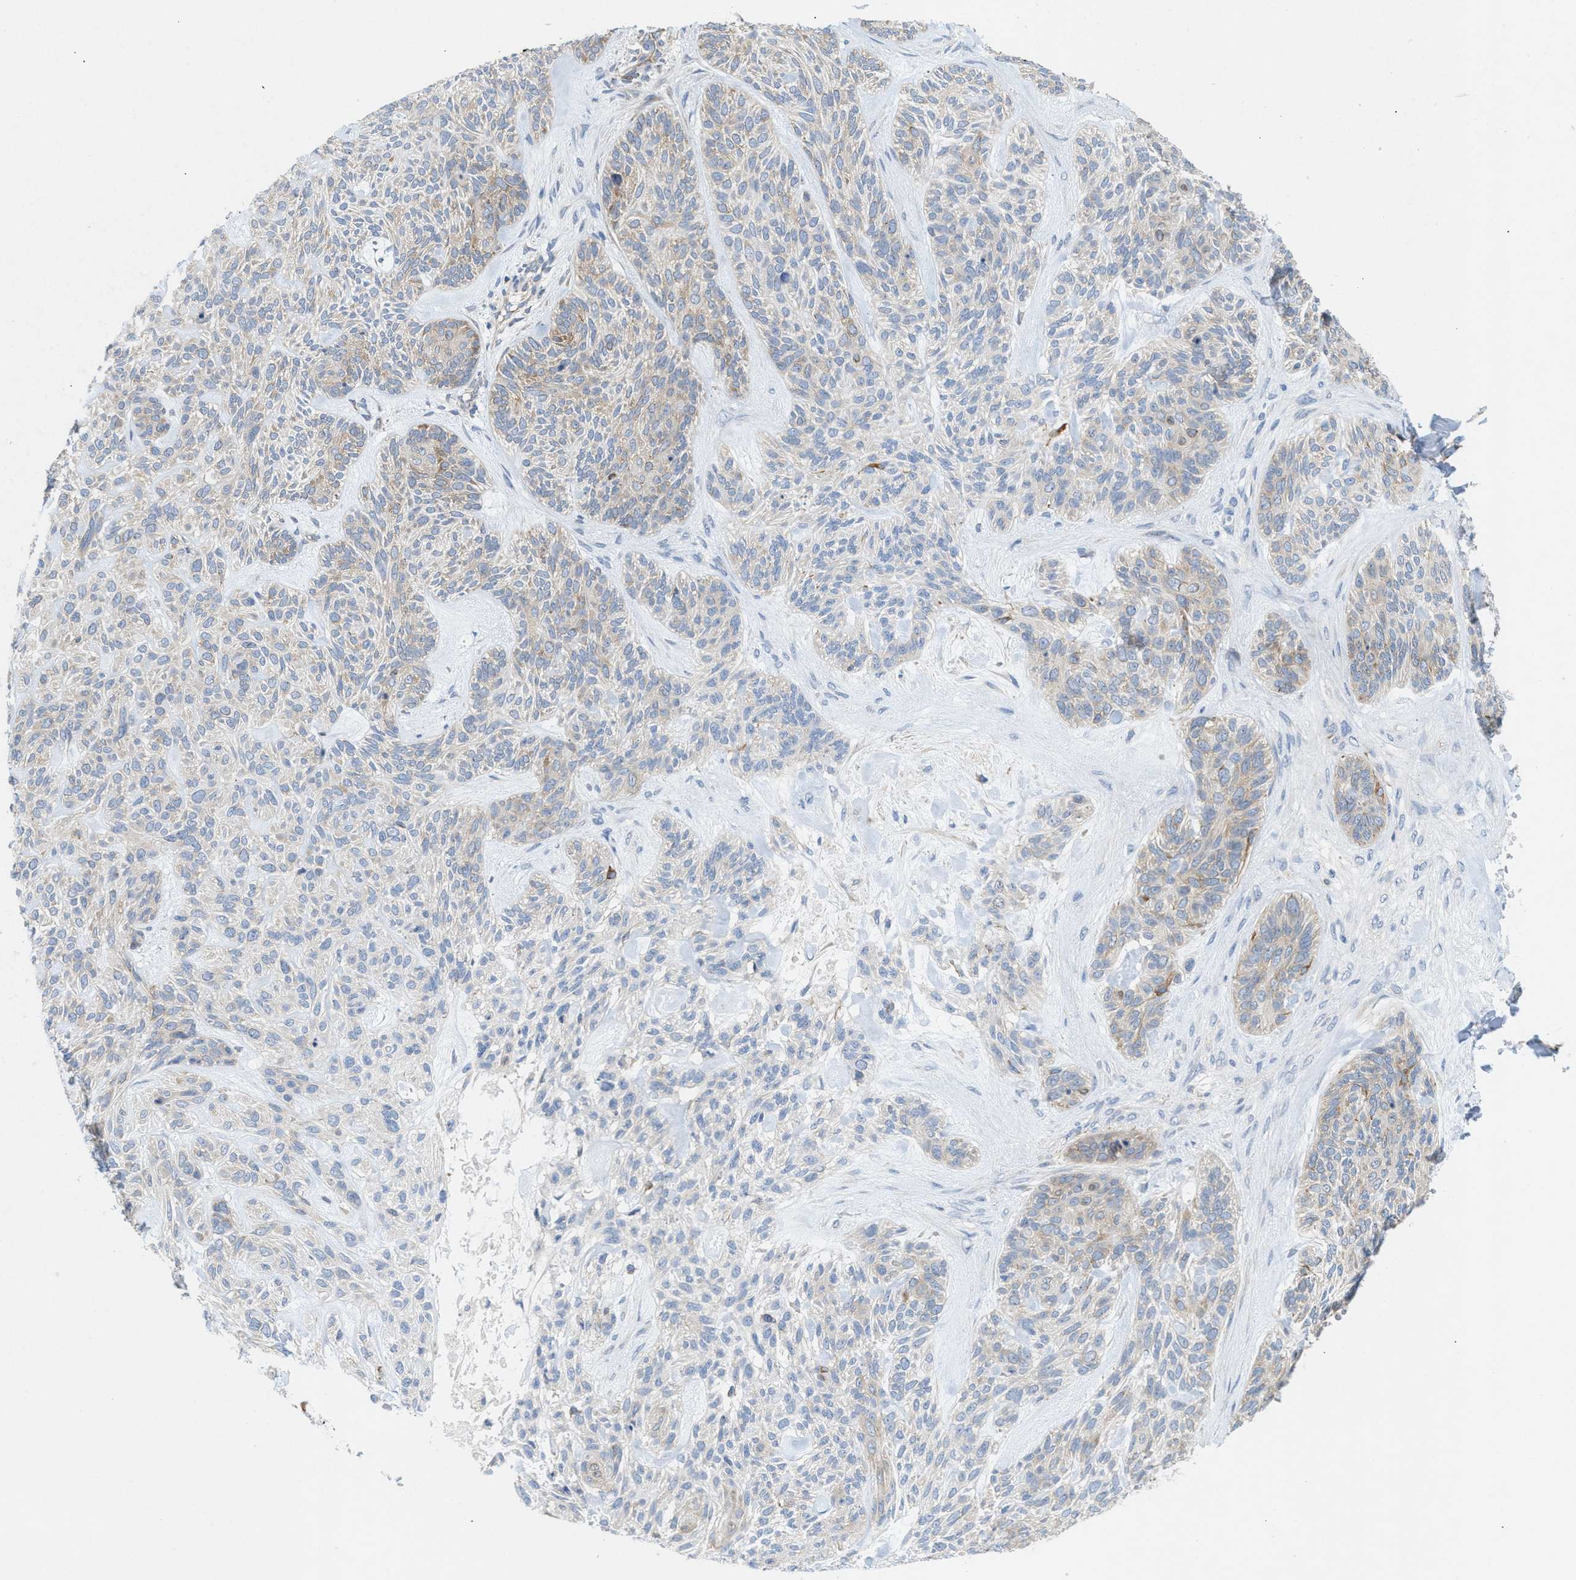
{"staining": {"intensity": "moderate", "quantity": "<25%", "location": "cytoplasmic/membranous"}, "tissue": "skin cancer", "cell_type": "Tumor cells", "image_type": "cancer", "snomed": [{"axis": "morphology", "description": "Basal cell carcinoma"}, {"axis": "topography", "description": "Skin"}], "caption": "Protein analysis of skin cancer (basal cell carcinoma) tissue shows moderate cytoplasmic/membranous positivity in approximately <25% of tumor cells.", "gene": "UBAP2", "patient": {"sex": "male", "age": 55}}